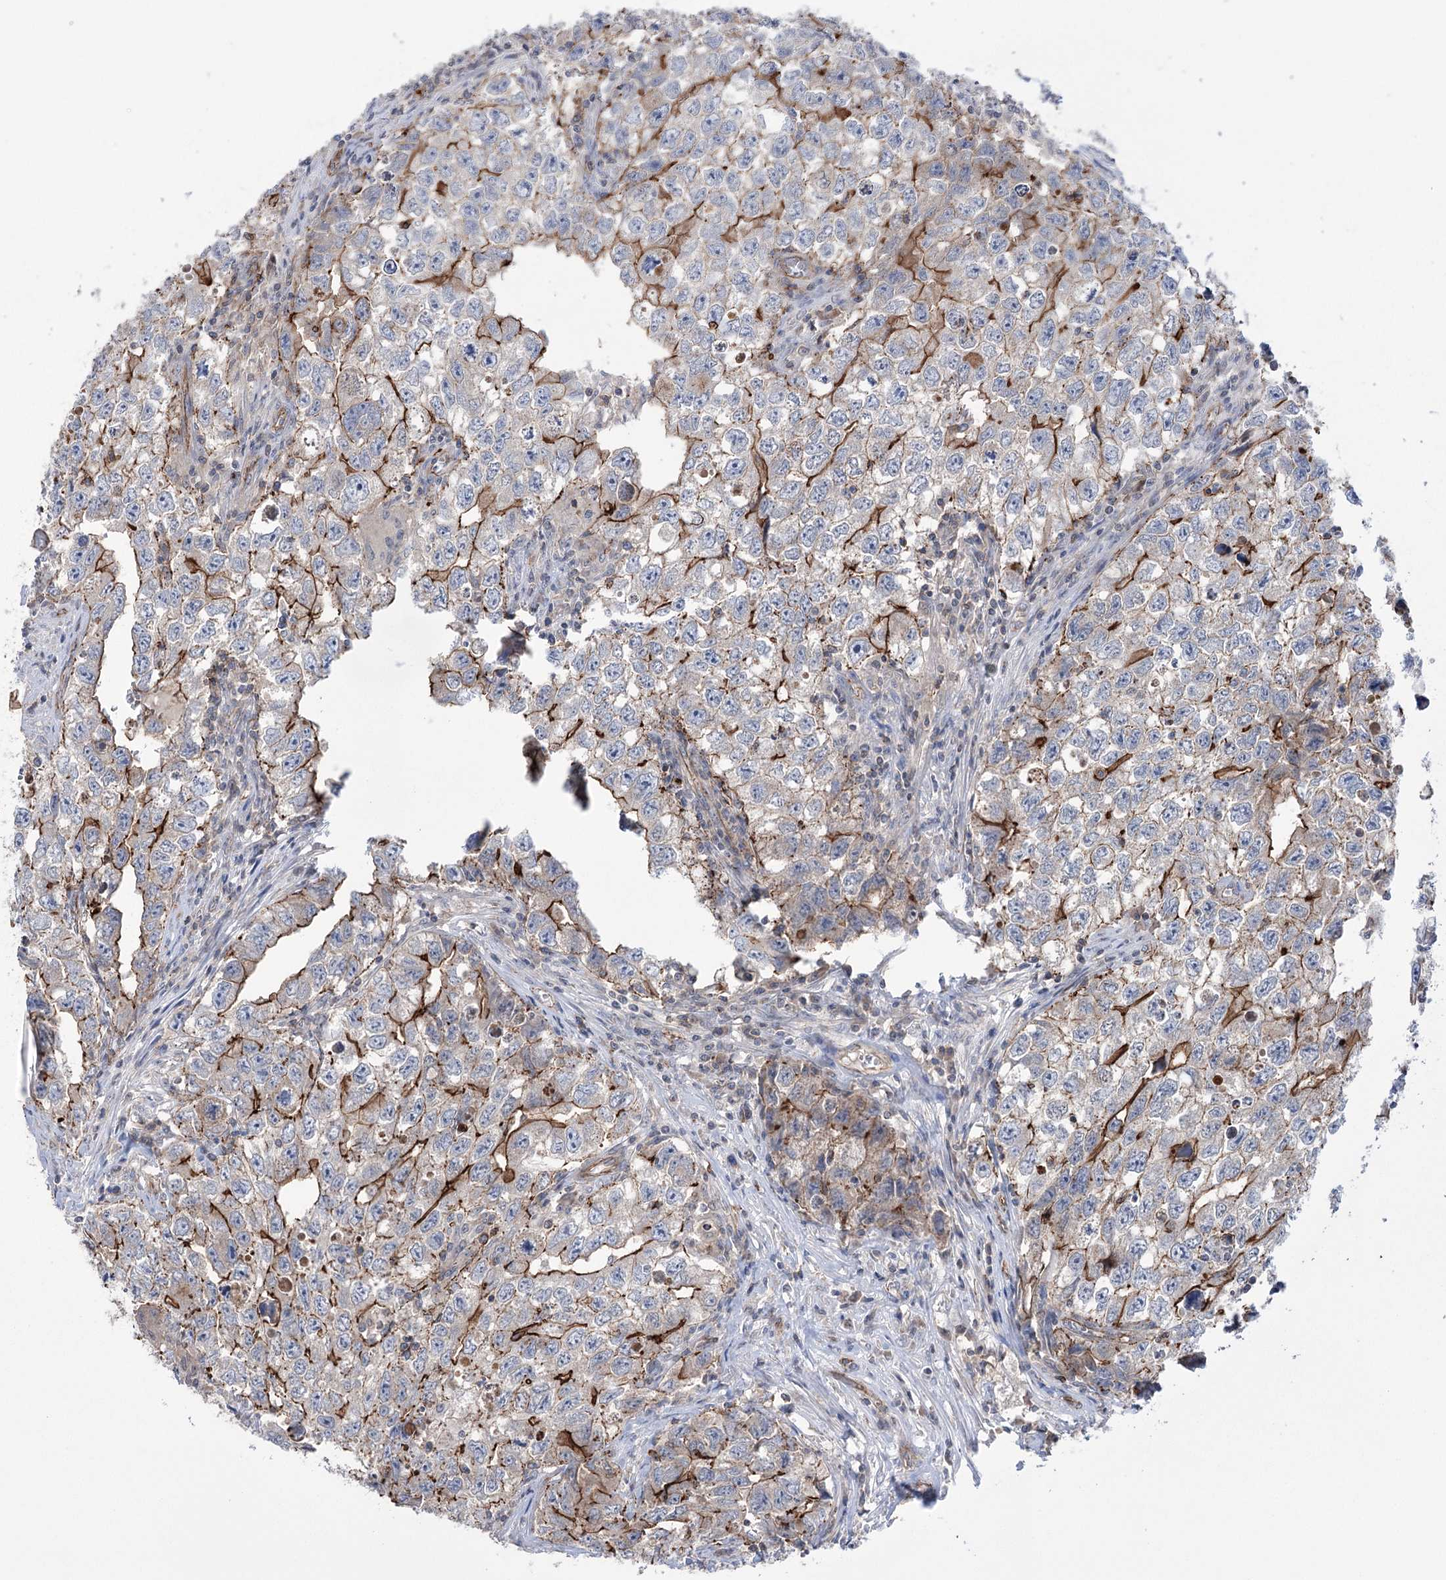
{"staining": {"intensity": "moderate", "quantity": "25%-75%", "location": "cytoplasmic/membranous"}, "tissue": "testis cancer", "cell_type": "Tumor cells", "image_type": "cancer", "snomed": [{"axis": "morphology", "description": "Seminoma, NOS"}, {"axis": "morphology", "description": "Carcinoma, Embryonal, NOS"}, {"axis": "topography", "description": "Testis"}], "caption": "Immunohistochemical staining of testis cancer (embryonal carcinoma) reveals medium levels of moderate cytoplasmic/membranous positivity in about 25%-75% of tumor cells.", "gene": "TRIM71", "patient": {"sex": "male", "age": 43}}